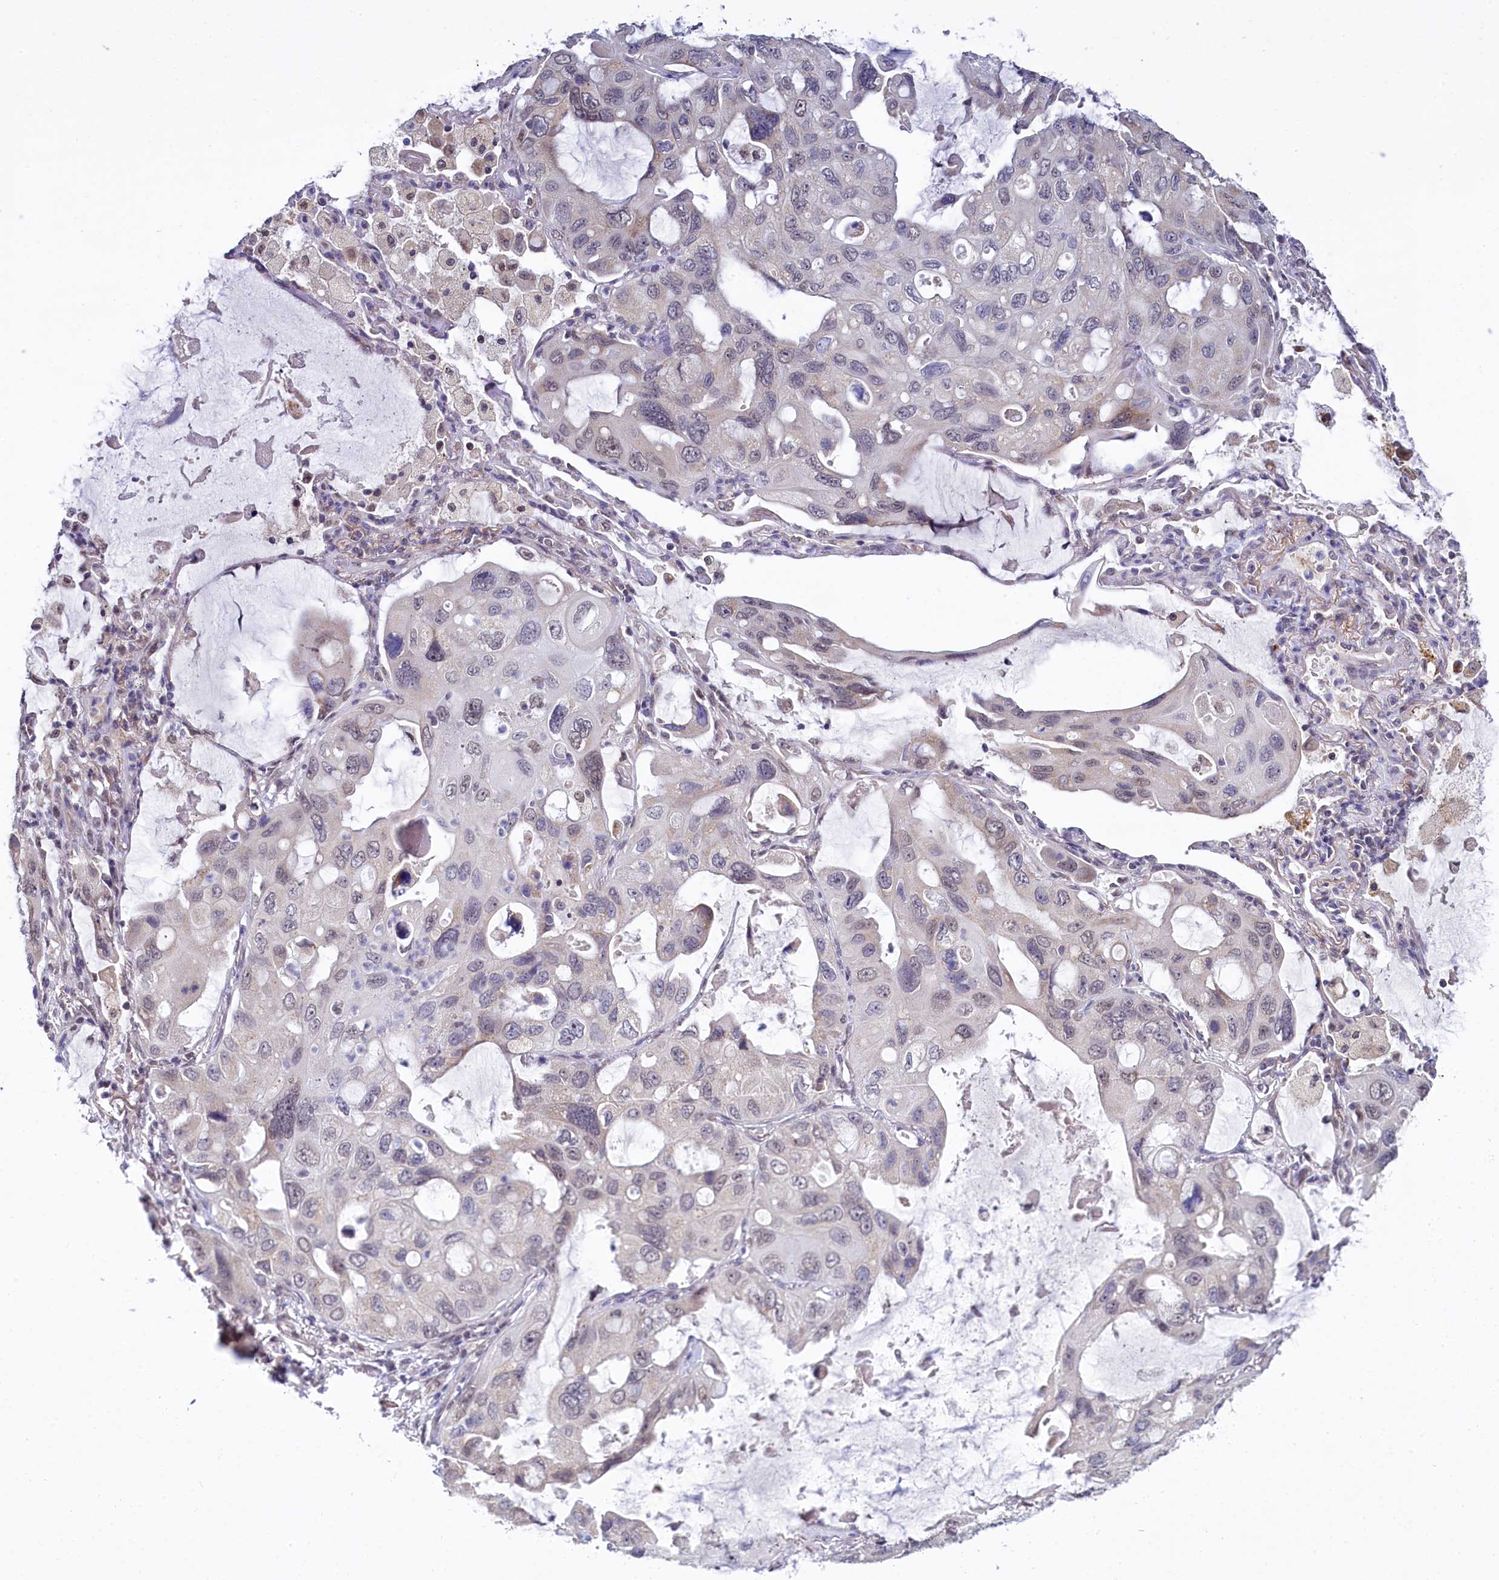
{"staining": {"intensity": "negative", "quantity": "none", "location": "none"}, "tissue": "lung cancer", "cell_type": "Tumor cells", "image_type": "cancer", "snomed": [{"axis": "morphology", "description": "Squamous cell carcinoma, NOS"}, {"axis": "topography", "description": "Lung"}], "caption": "Human lung squamous cell carcinoma stained for a protein using IHC reveals no expression in tumor cells.", "gene": "PPHLN1", "patient": {"sex": "female", "age": 73}}